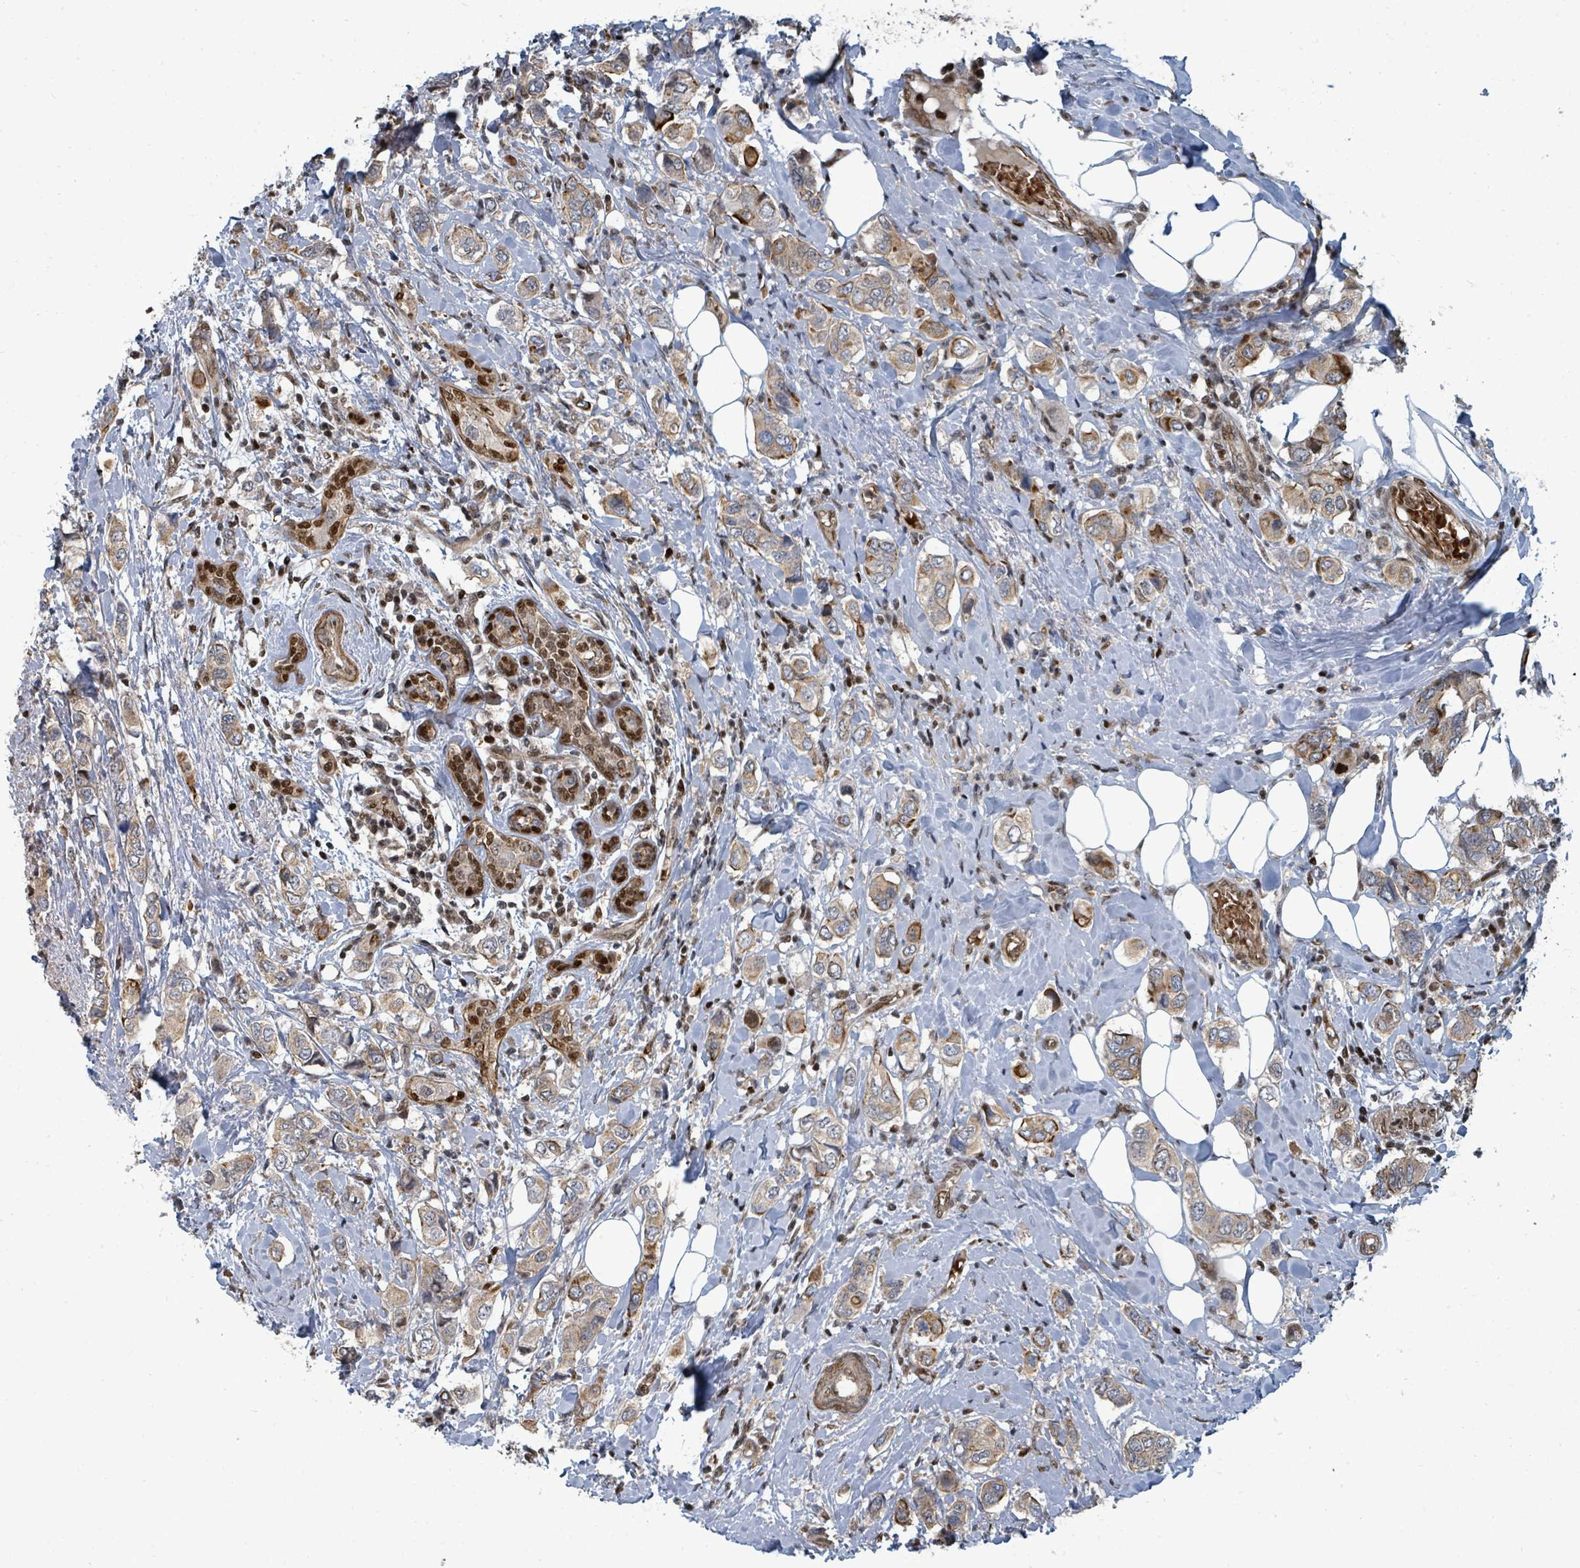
{"staining": {"intensity": "moderate", "quantity": "<25%", "location": "cytoplasmic/membranous"}, "tissue": "breast cancer", "cell_type": "Tumor cells", "image_type": "cancer", "snomed": [{"axis": "morphology", "description": "Lobular carcinoma"}, {"axis": "topography", "description": "Breast"}], "caption": "There is low levels of moderate cytoplasmic/membranous positivity in tumor cells of breast lobular carcinoma, as demonstrated by immunohistochemical staining (brown color).", "gene": "TRDMT1", "patient": {"sex": "female", "age": 51}}